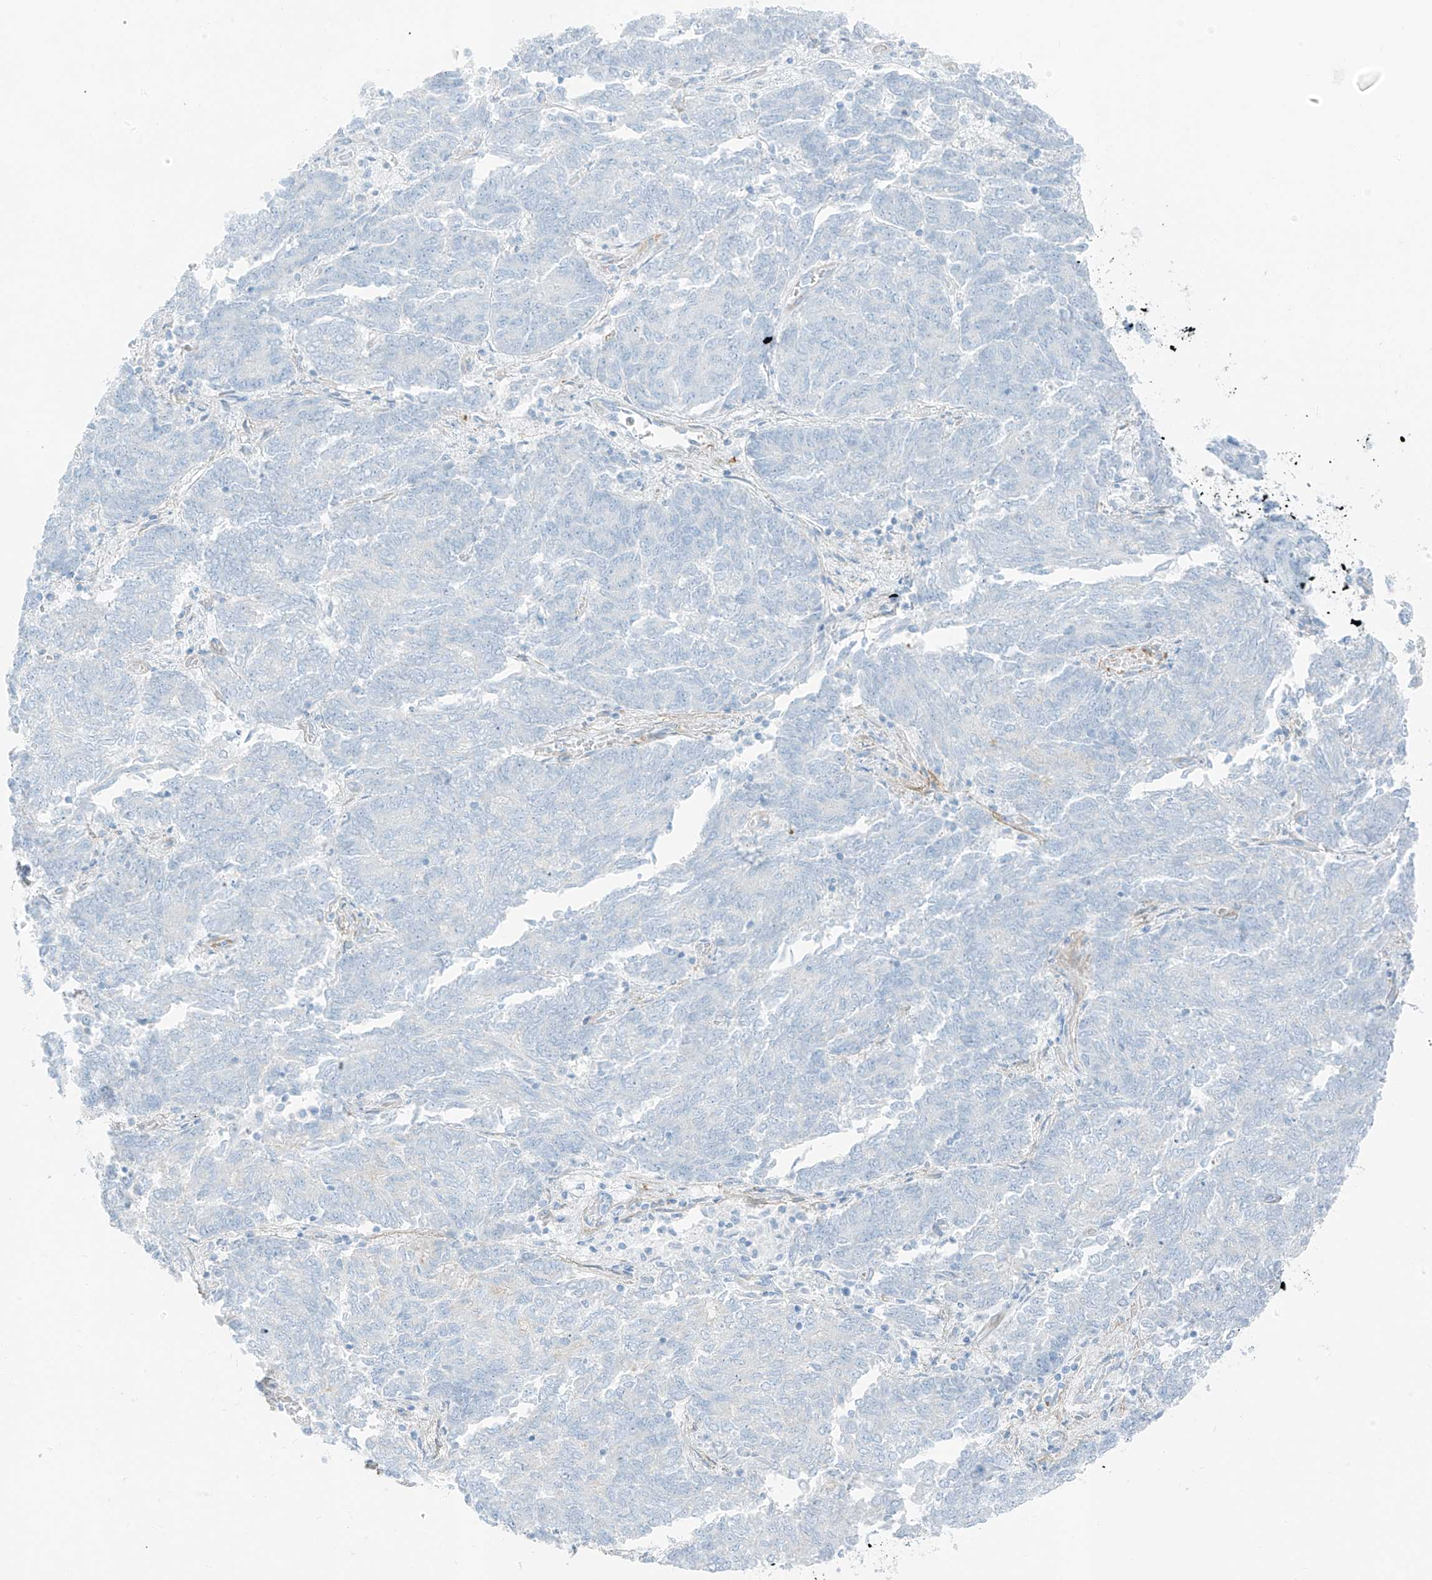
{"staining": {"intensity": "negative", "quantity": "none", "location": "none"}, "tissue": "endometrial cancer", "cell_type": "Tumor cells", "image_type": "cancer", "snomed": [{"axis": "morphology", "description": "Adenocarcinoma, NOS"}, {"axis": "topography", "description": "Endometrium"}], "caption": "Tumor cells show no significant staining in adenocarcinoma (endometrial).", "gene": "SMCP", "patient": {"sex": "female", "age": 80}}